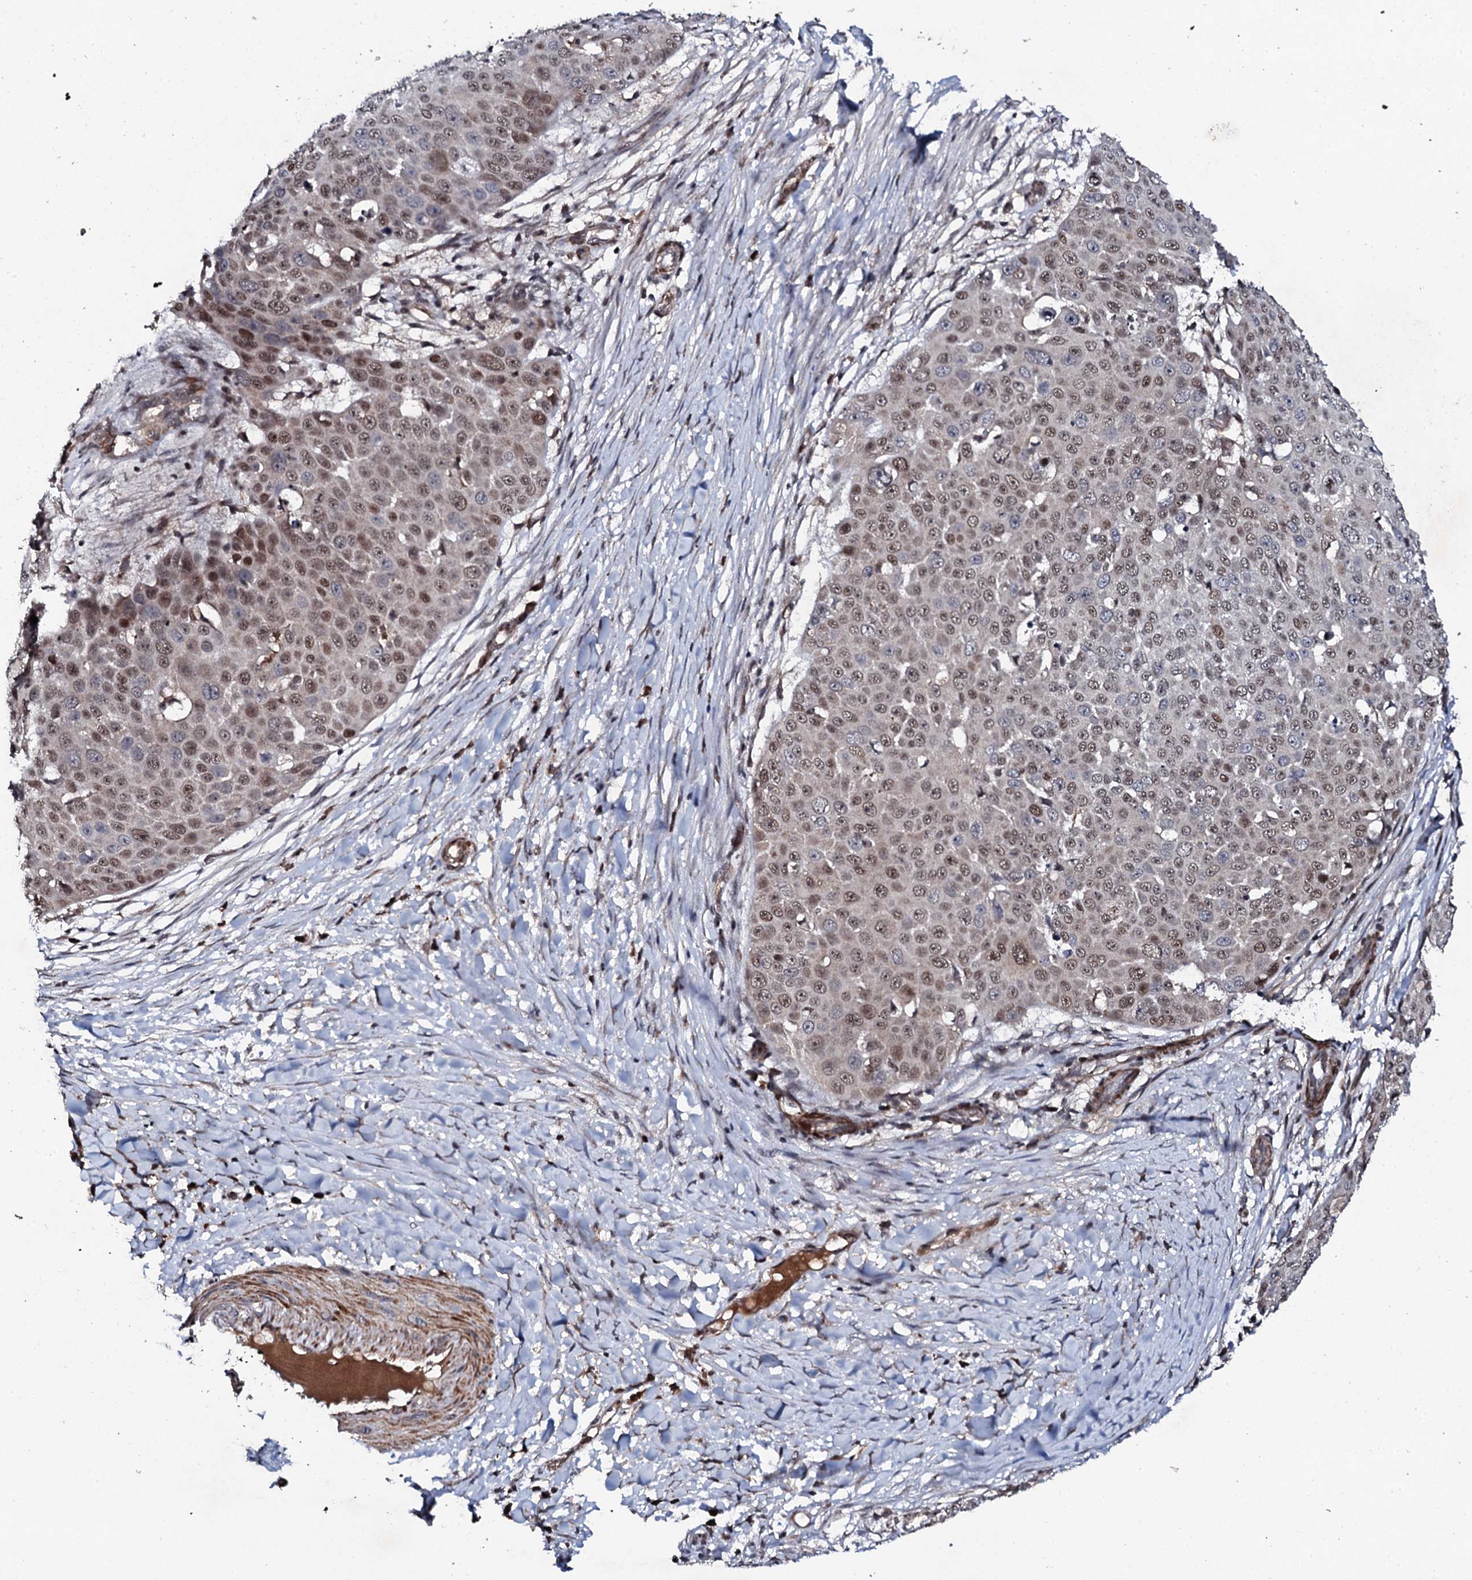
{"staining": {"intensity": "weak", "quantity": "25%-75%", "location": "nuclear"}, "tissue": "skin cancer", "cell_type": "Tumor cells", "image_type": "cancer", "snomed": [{"axis": "morphology", "description": "Squamous cell carcinoma, NOS"}, {"axis": "topography", "description": "Skin"}], "caption": "High-power microscopy captured an immunohistochemistry (IHC) photomicrograph of skin cancer, revealing weak nuclear positivity in about 25%-75% of tumor cells.", "gene": "FAM111A", "patient": {"sex": "male", "age": 71}}